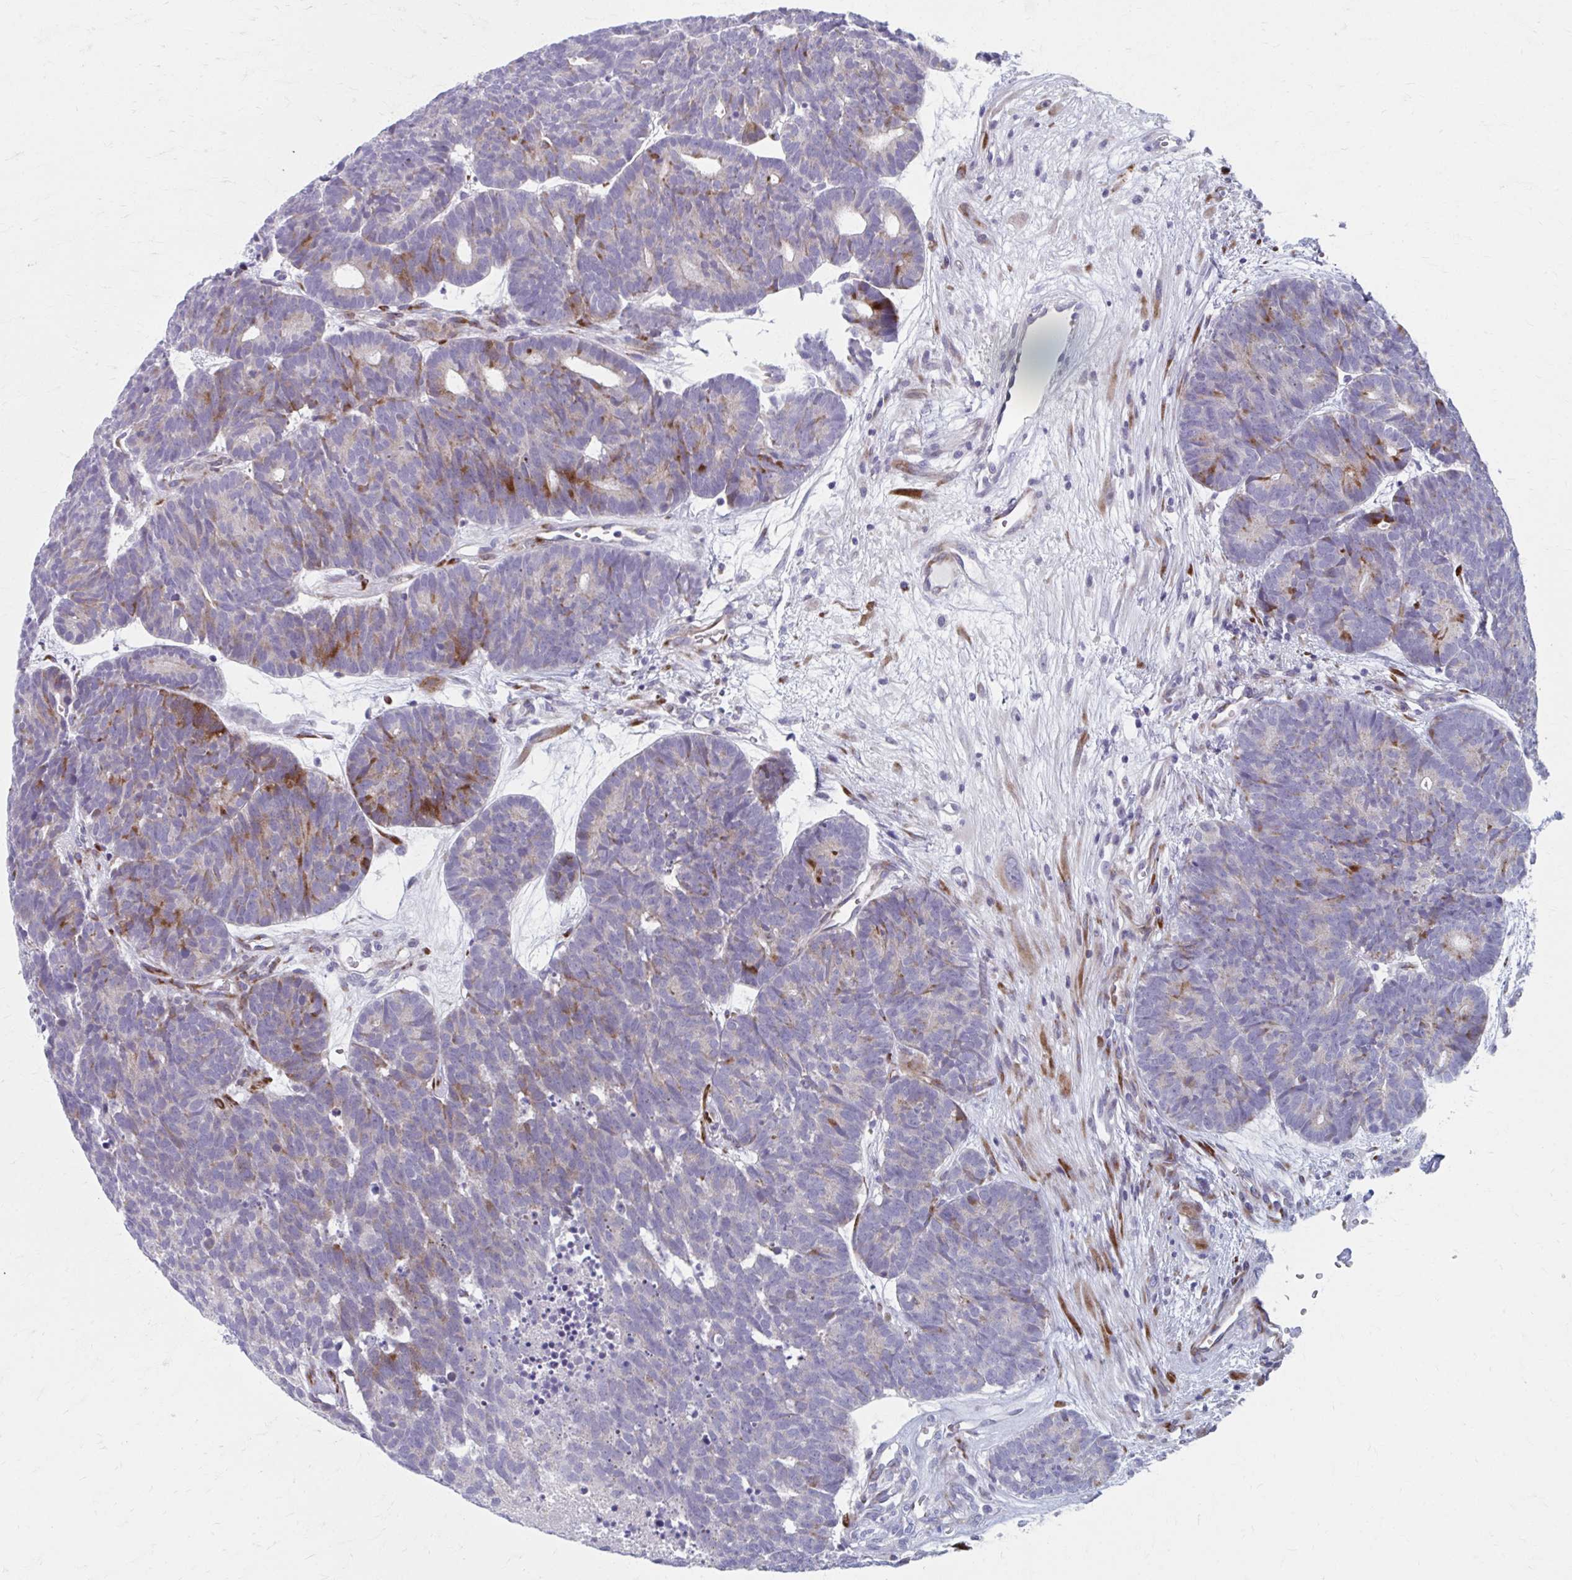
{"staining": {"intensity": "moderate", "quantity": "<25%", "location": "cytoplasmic/membranous"}, "tissue": "head and neck cancer", "cell_type": "Tumor cells", "image_type": "cancer", "snomed": [{"axis": "morphology", "description": "Adenocarcinoma, NOS"}, {"axis": "topography", "description": "Head-Neck"}], "caption": "This is a micrograph of immunohistochemistry (IHC) staining of head and neck cancer (adenocarcinoma), which shows moderate expression in the cytoplasmic/membranous of tumor cells.", "gene": "OLFM2", "patient": {"sex": "female", "age": 81}}